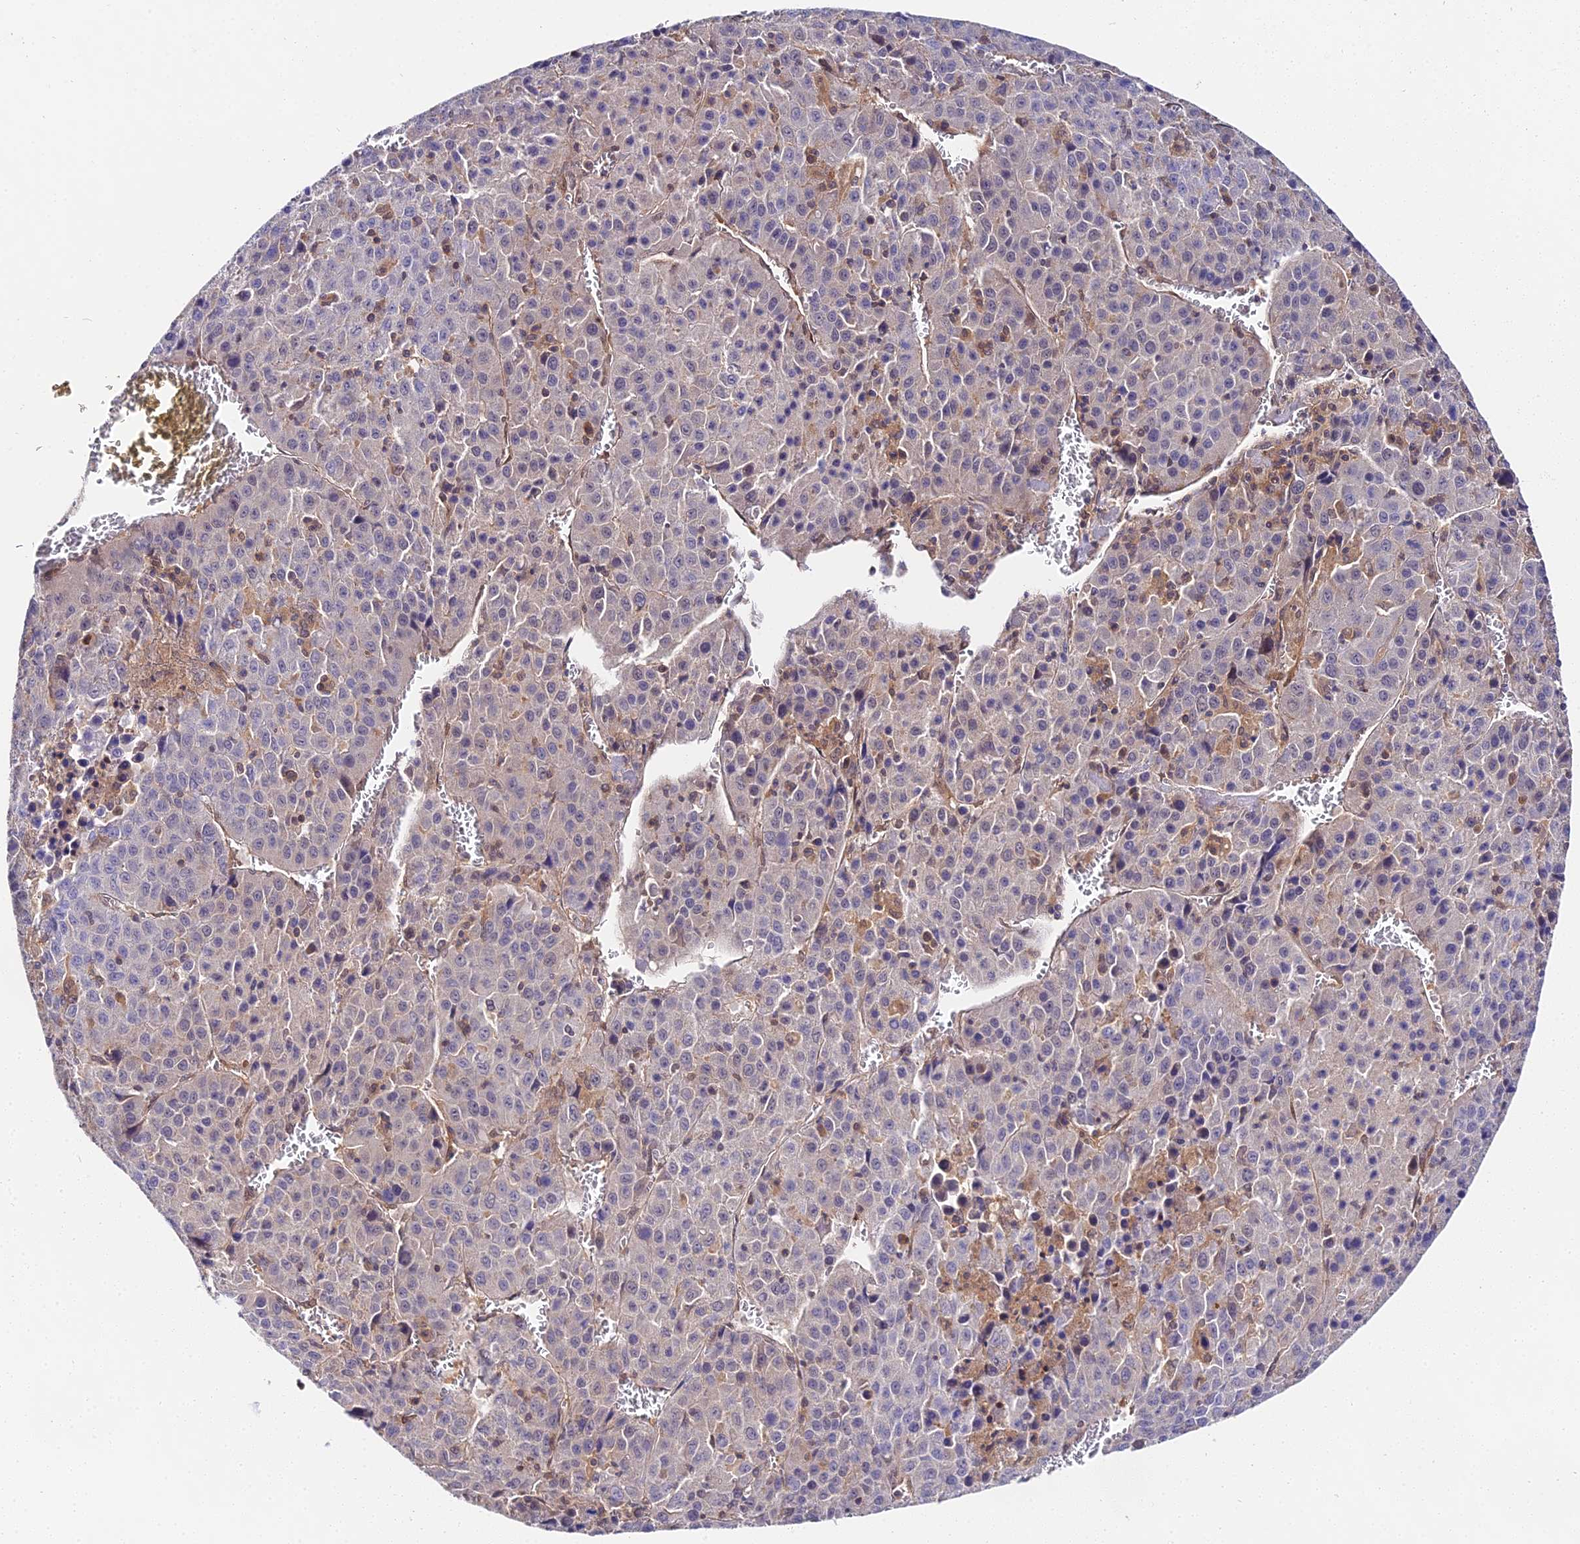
{"staining": {"intensity": "negative", "quantity": "none", "location": "none"}, "tissue": "liver cancer", "cell_type": "Tumor cells", "image_type": "cancer", "snomed": [{"axis": "morphology", "description": "Carcinoma, Hepatocellular, NOS"}, {"axis": "topography", "description": "Liver"}], "caption": "Immunohistochemical staining of liver hepatocellular carcinoma exhibits no significant expression in tumor cells. Brightfield microscopy of immunohistochemistry (IHC) stained with DAB (3,3'-diaminobenzidine) (brown) and hematoxylin (blue), captured at high magnification.", "gene": "PPP2R2C", "patient": {"sex": "female", "age": 53}}